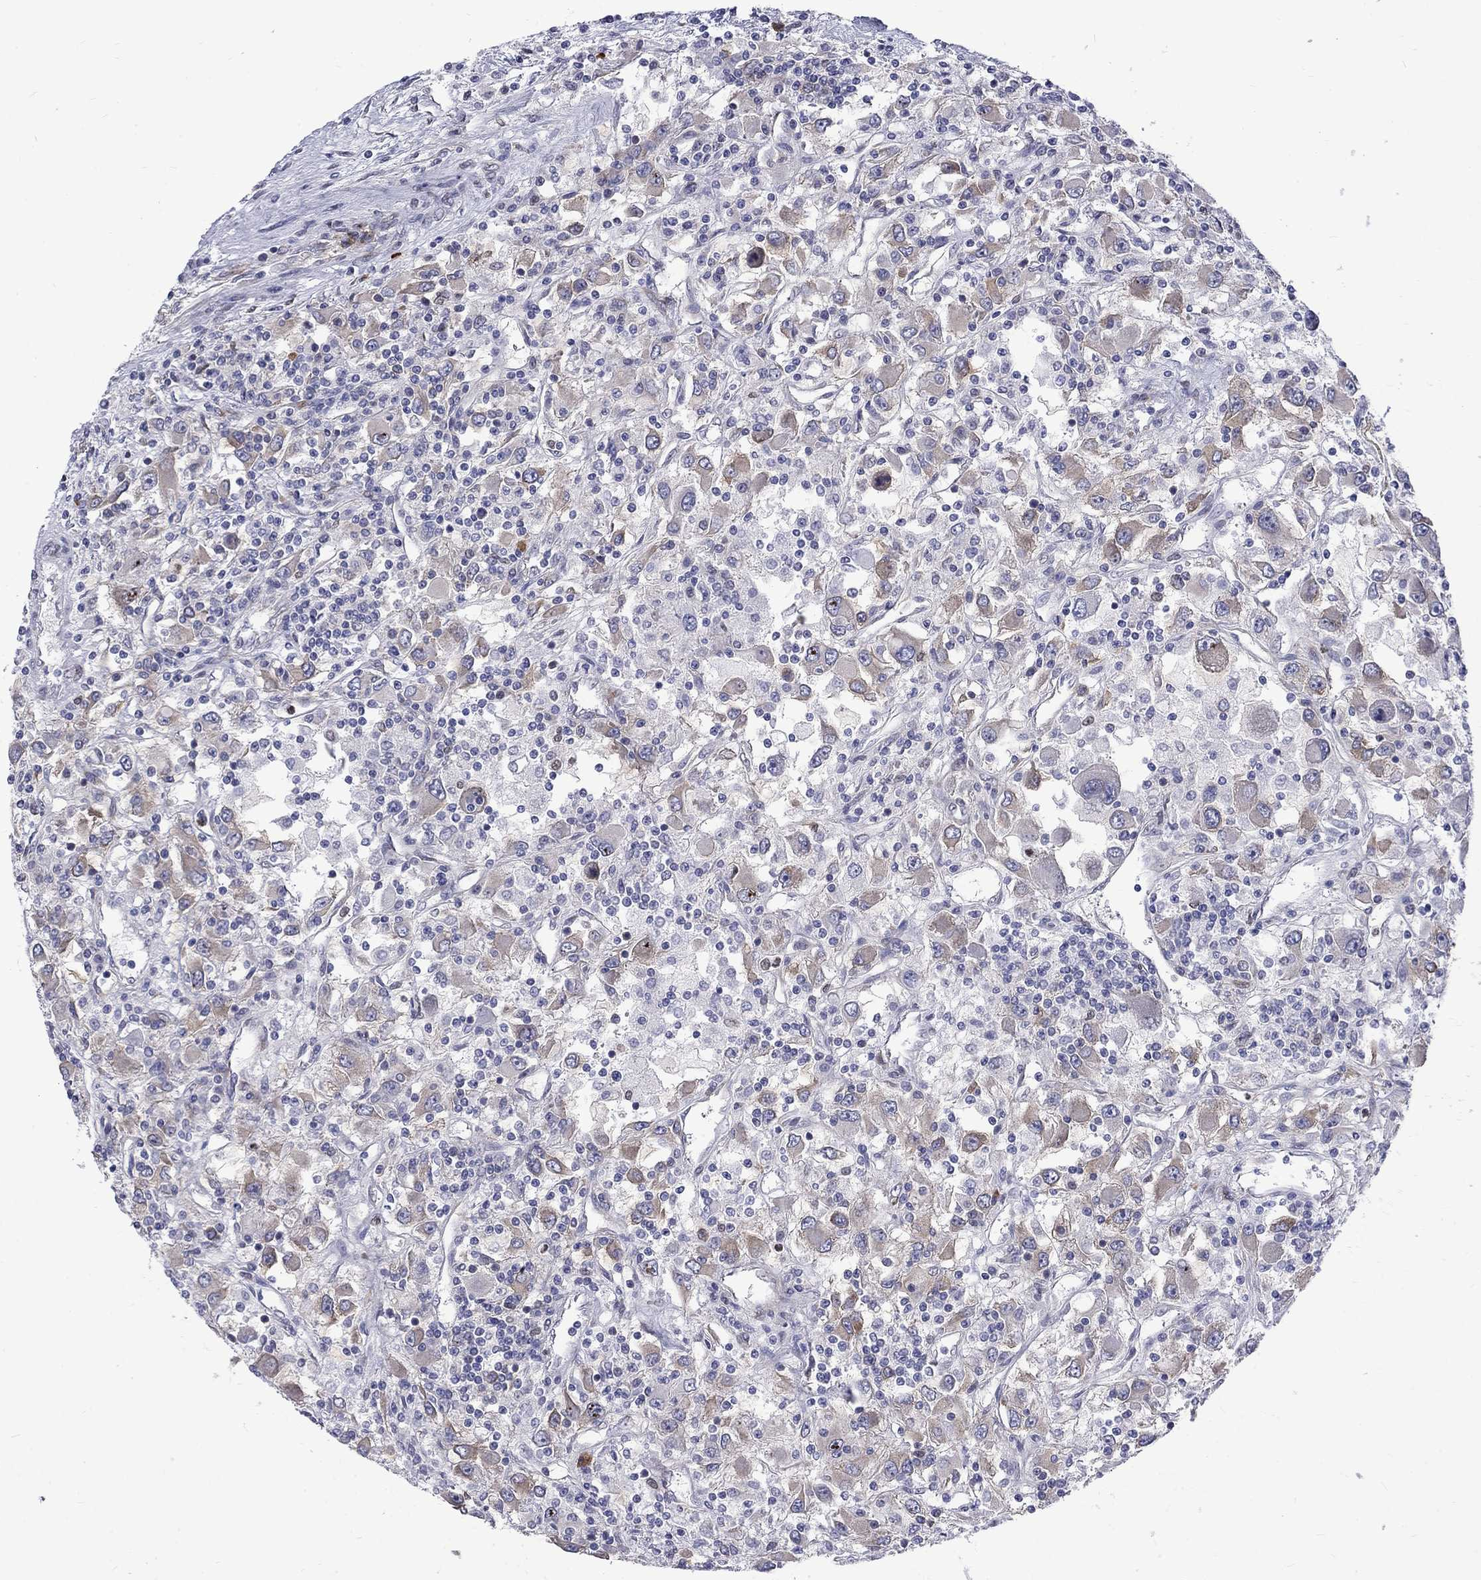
{"staining": {"intensity": "weak", "quantity": "<25%", "location": "cytoplasmic/membranous"}, "tissue": "renal cancer", "cell_type": "Tumor cells", "image_type": "cancer", "snomed": [{"axis": "morphology", "description": "Adenocarcinoma, NOS"}, {"axis": "topography", "description": "Kidney"}], "caption": "Immunohistochemical staining of human adenocarcinoma (renal) reveals no significant positivity in tumor cells.", "gene": "PABPC4", "patient": {"sex": "female", "age": 67}}